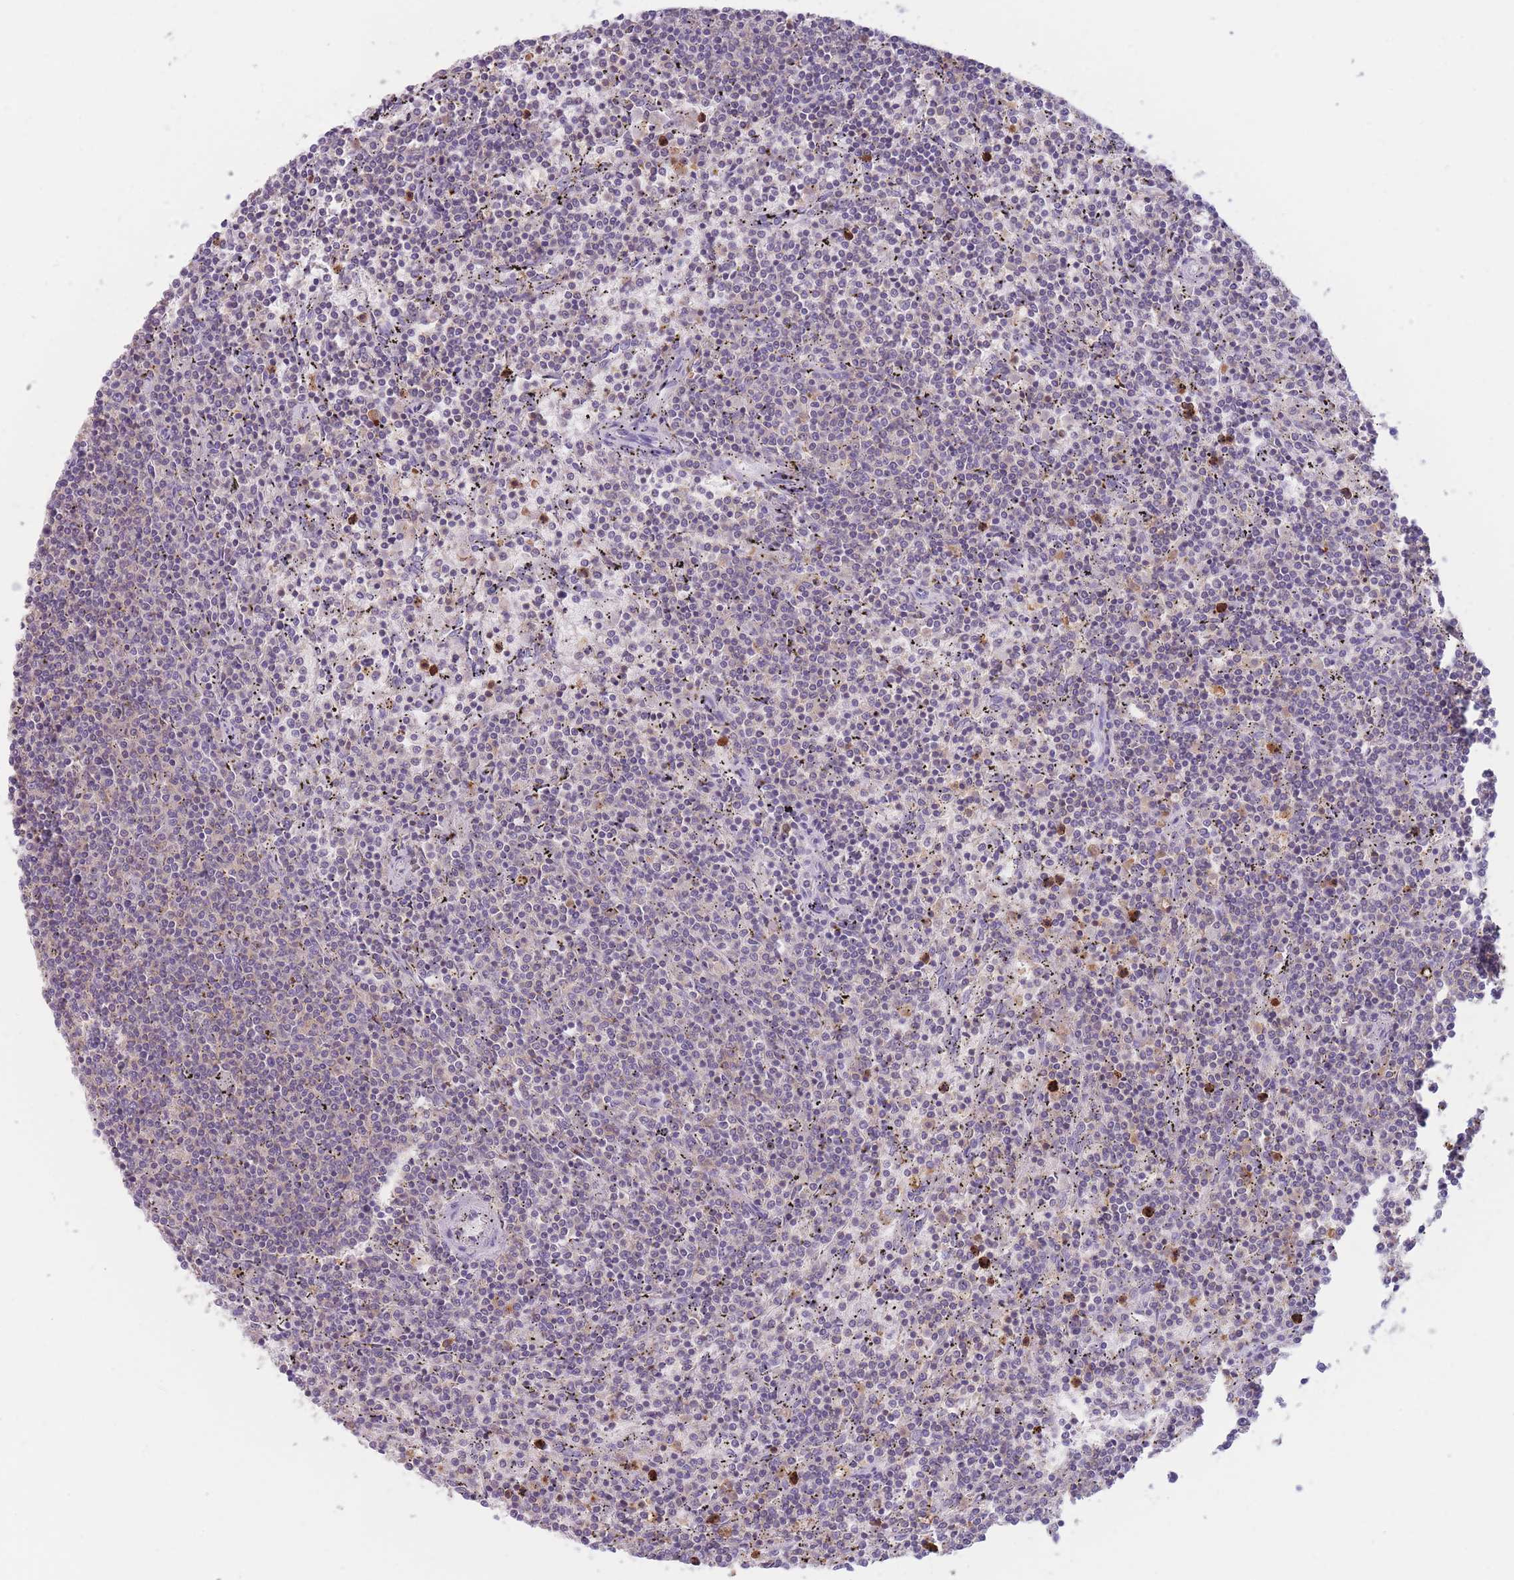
{"staining": {"intensity": "negative", "quantity": "none", "location": "none"}, "tissue": "lymphoma", "cell_type": "Tumor cells", "image_type": "cancer", "snomed": [{"axis": "morphology", "description": "Malignant lymphoma, non-Hodgkin's type, Low grade"}, {"axis": "topography", "description": "Spleen"}], "caption": "Image shows no protein positivity in tumor cells of low-grade malignant lymphoma, non-Hodgkin's type tissue.", "gene": "ST3GAL4", "patient": {"sex": "female", "age": 50}}